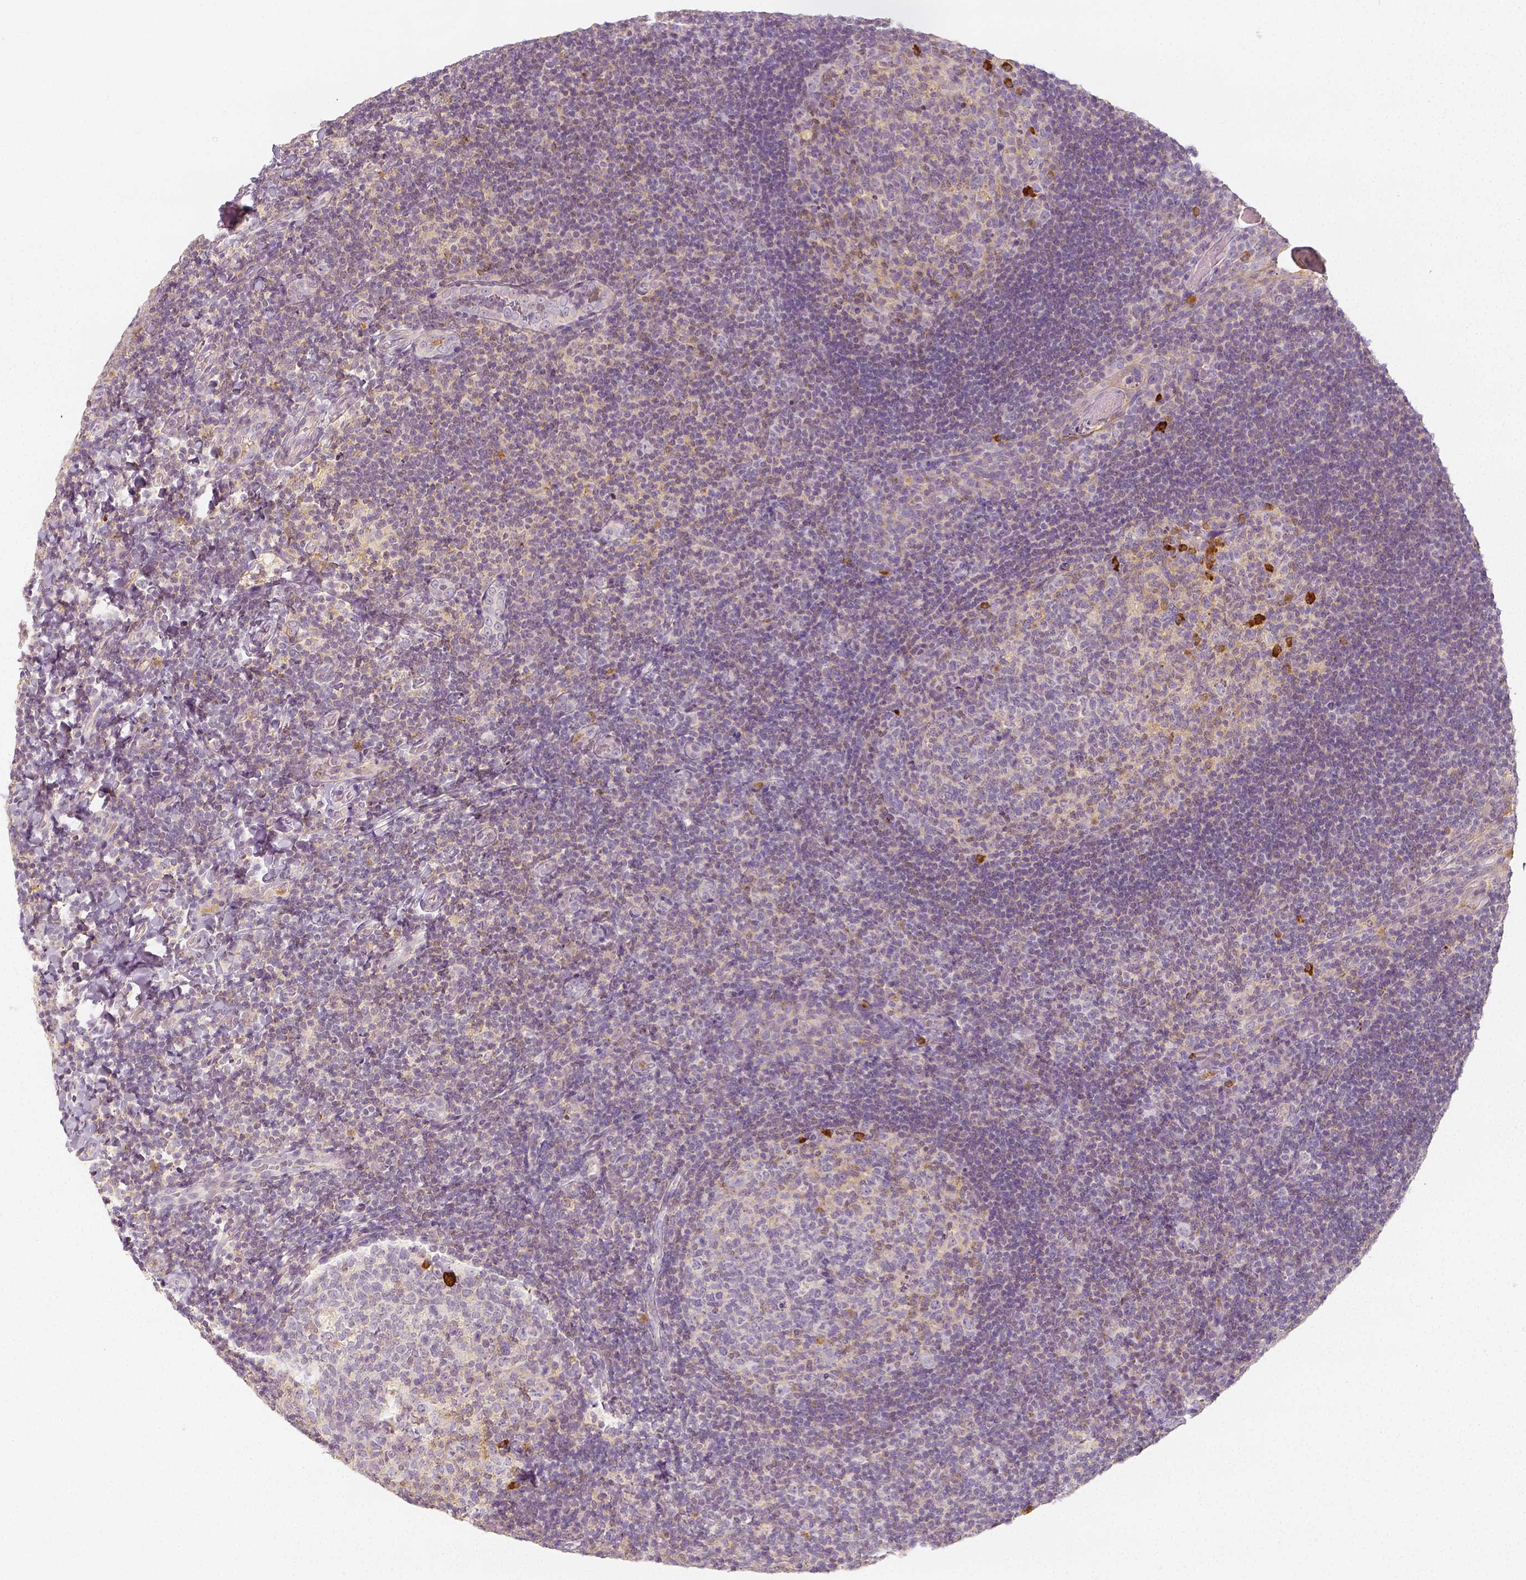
{"staining": {"intensity": "strong", "quantity": "<25%", "location": "cytoplasmic/membranous"}, "tissue": "tonsil", "cell_type": "Germinal center cells", "image_type": "normal", "snomed": [{"axis": "morphology", "description": "Normal tissue, NOS"}, {"axis": "topography", "description": "Tonsil"}], "caption": "The photomicrograph displays staining of unremarkable tonsil, revealing strong cytoplasmic/membranous protein positivity (brown color) within germinal center cells.", "gene": "PTPRJ", "patient": {"sex": "male", "age": 17}}